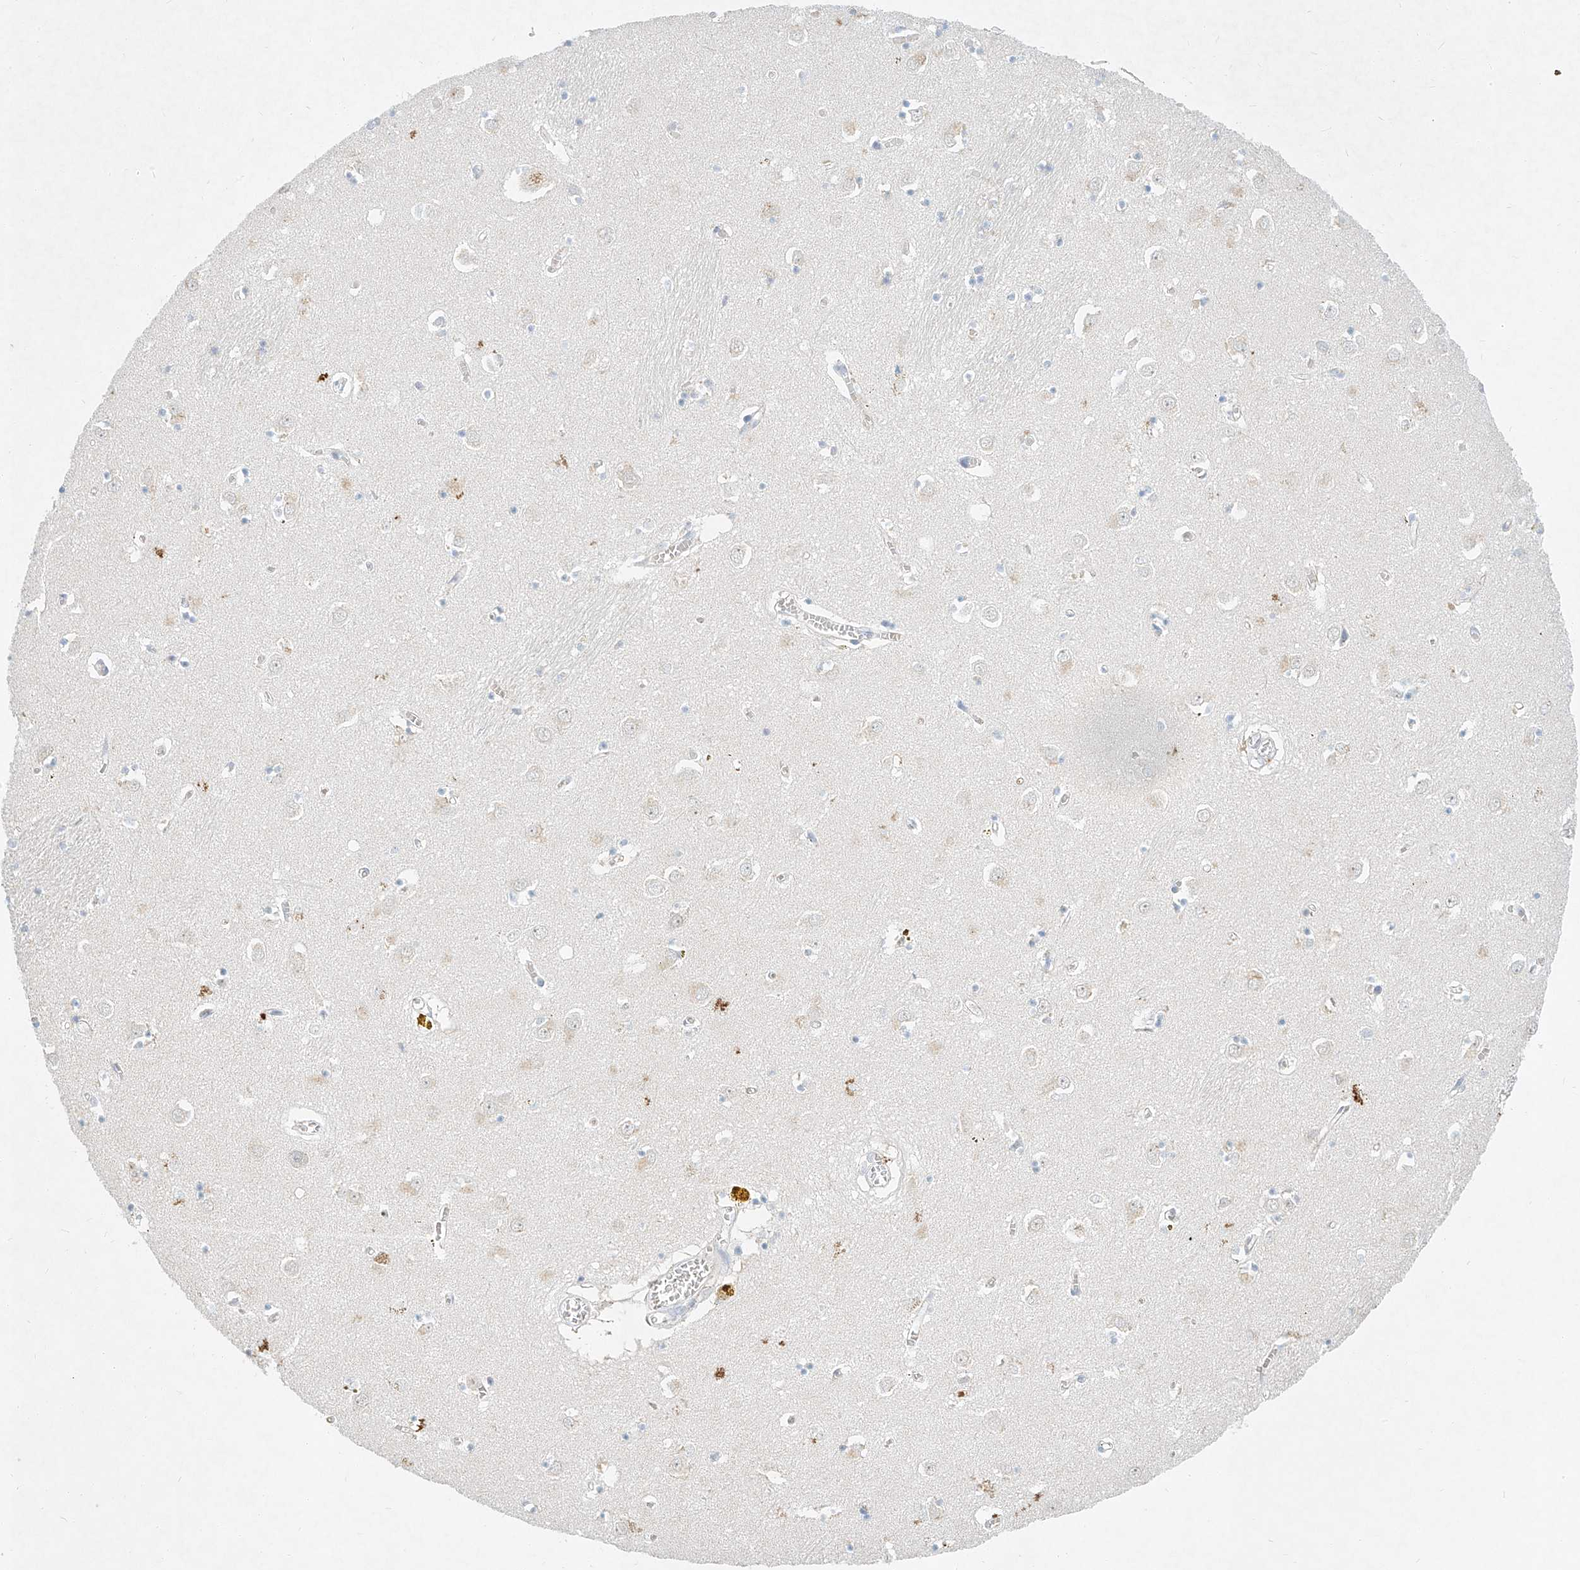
{"staining": {"intensity": "negative", "quantity": "none", "location": "none"}, "tissue": "caudate", "cell_type": "Glial cells", "image_type": "normal", "snomed": [{"axis": "morphology", "description": "Normal tissue, NOS"}, {"axis": "topography", "description": "Lateral ventricle wall"}], "caption": "Glial cells are negative for protein expression in benign human caudate.", "gene": "SYTL3", "patient": {"sex": "male", "age": 70}}